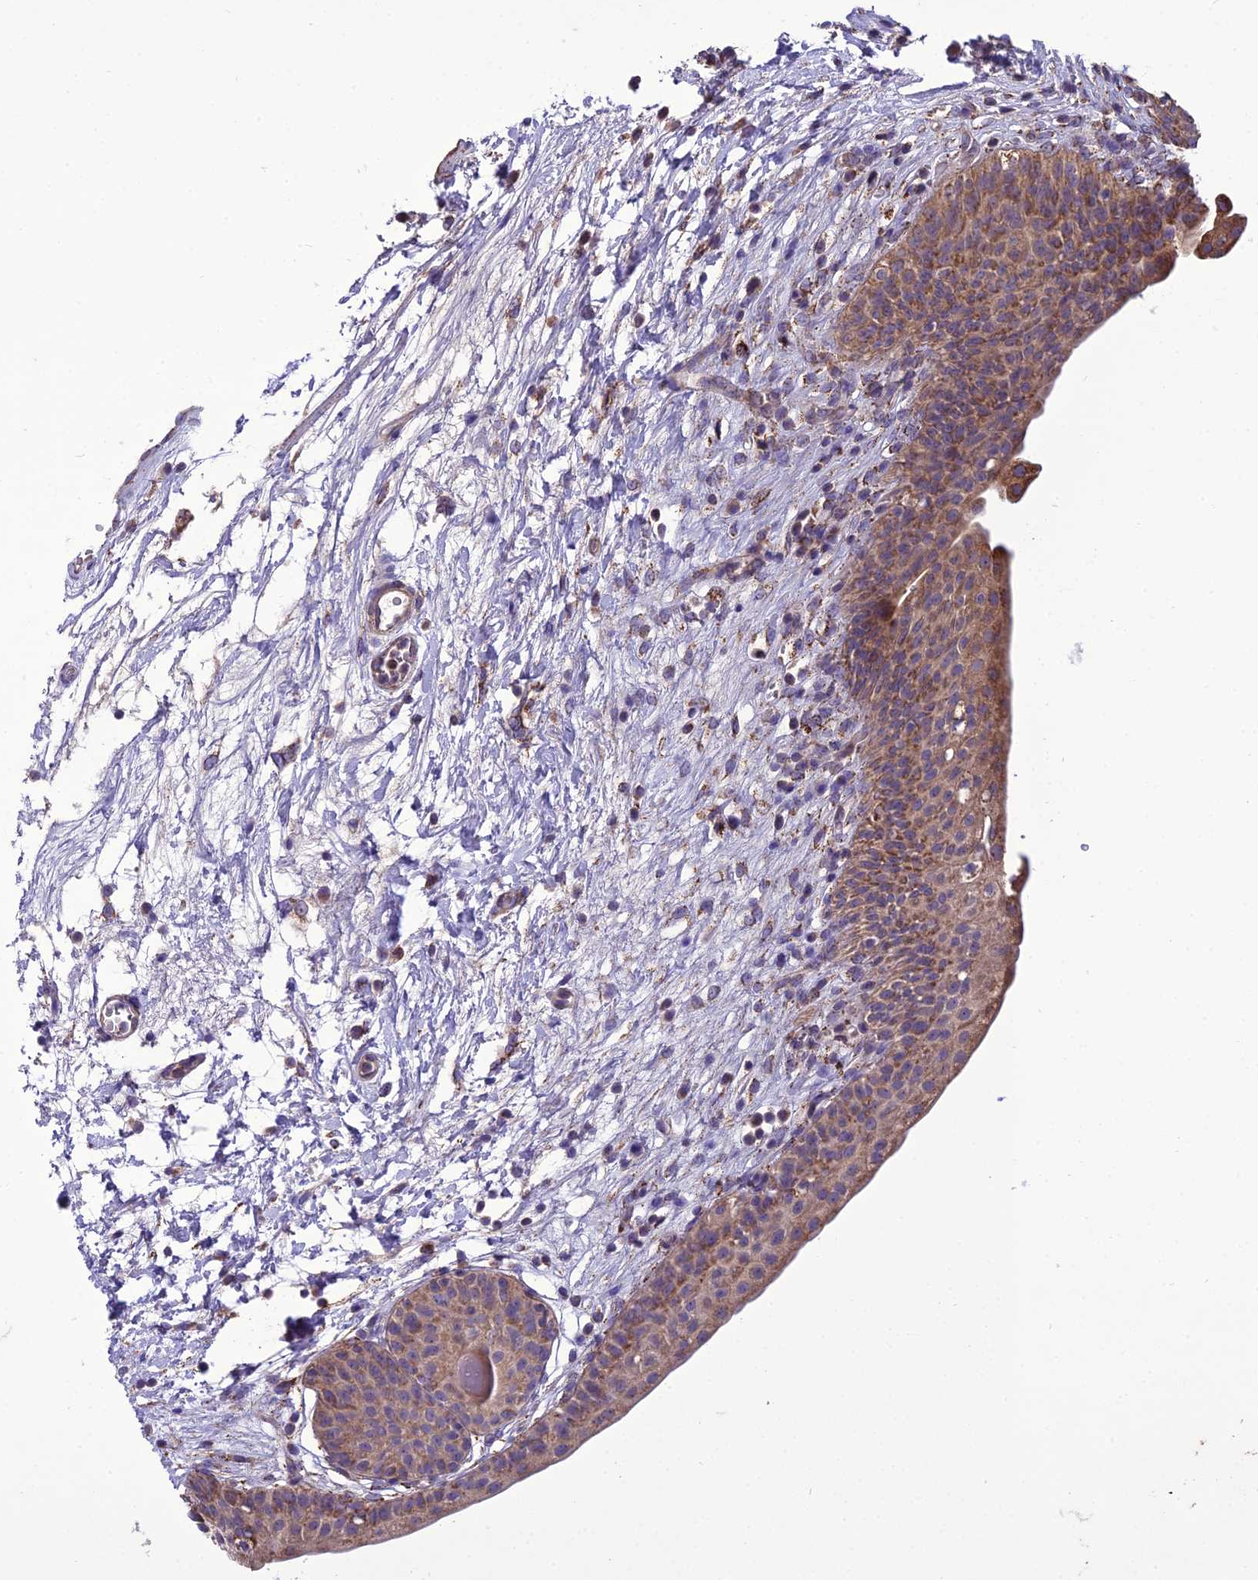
{"staining": {"intensity": "moderate", "quantity": "25%-75%", "location": "cytoplasmic/membranous"}, "tissue": "urinary bladder", "cell_type": "Urothelial cells", "image_type": "normal", "snomed": [{"axis": "morphology", "description": "Normal tissue, NOS"}, {"axis": "topography", "description": "Urinary bladder"}], "caption": "A brown stain highlights moderate cytoplasmic/membranous positivity of a protein in urothelial cells of normal urinary bladder.", "gene": "ENSG00000260272", "patient": {"sex": "male", "age": 83}}